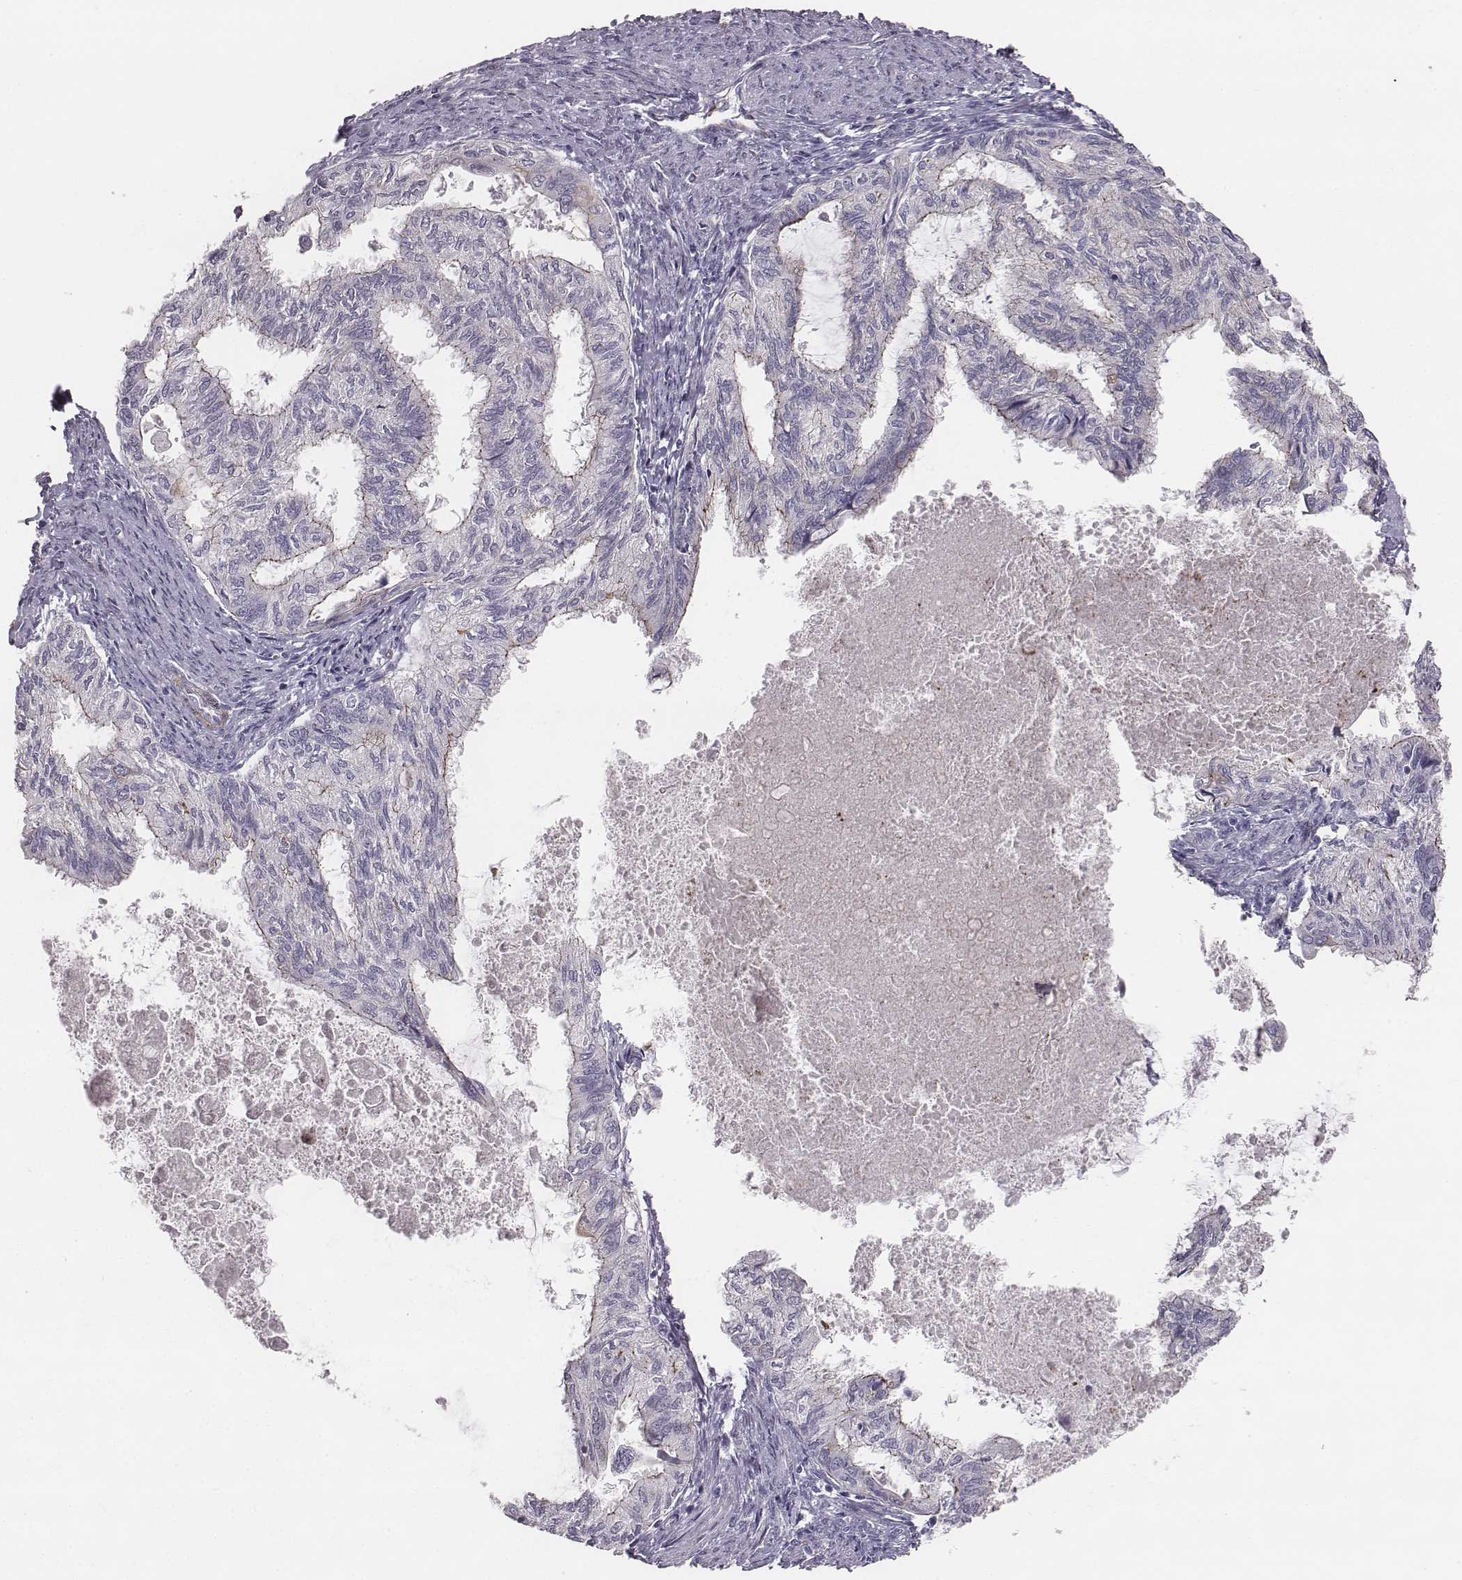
{"staining": {"intensity": "weak", "quantity": "25%-75%", "location": "cytoplasmic/membranous"}, "tissue": "endometrial cancer", "cell_type": "Tumor cells", "image_type": "cancer", "snomed": [{"axis": "morphology", "description": "Adenocarcinoma, NOS"}, {"axis": "topography", "description": "Endometrium"}], "caption": "This micrograph exhibits endometrial cancer (adenocarcinoma) stained with IHC to label a protein in brown. The cytoplasmic/membranous of tumor cells show weak positivity for the protein. Nuclei are counter-stained blue.", "gene": "PRKCZ", "patient": {"sex": "female", "age": 86}}